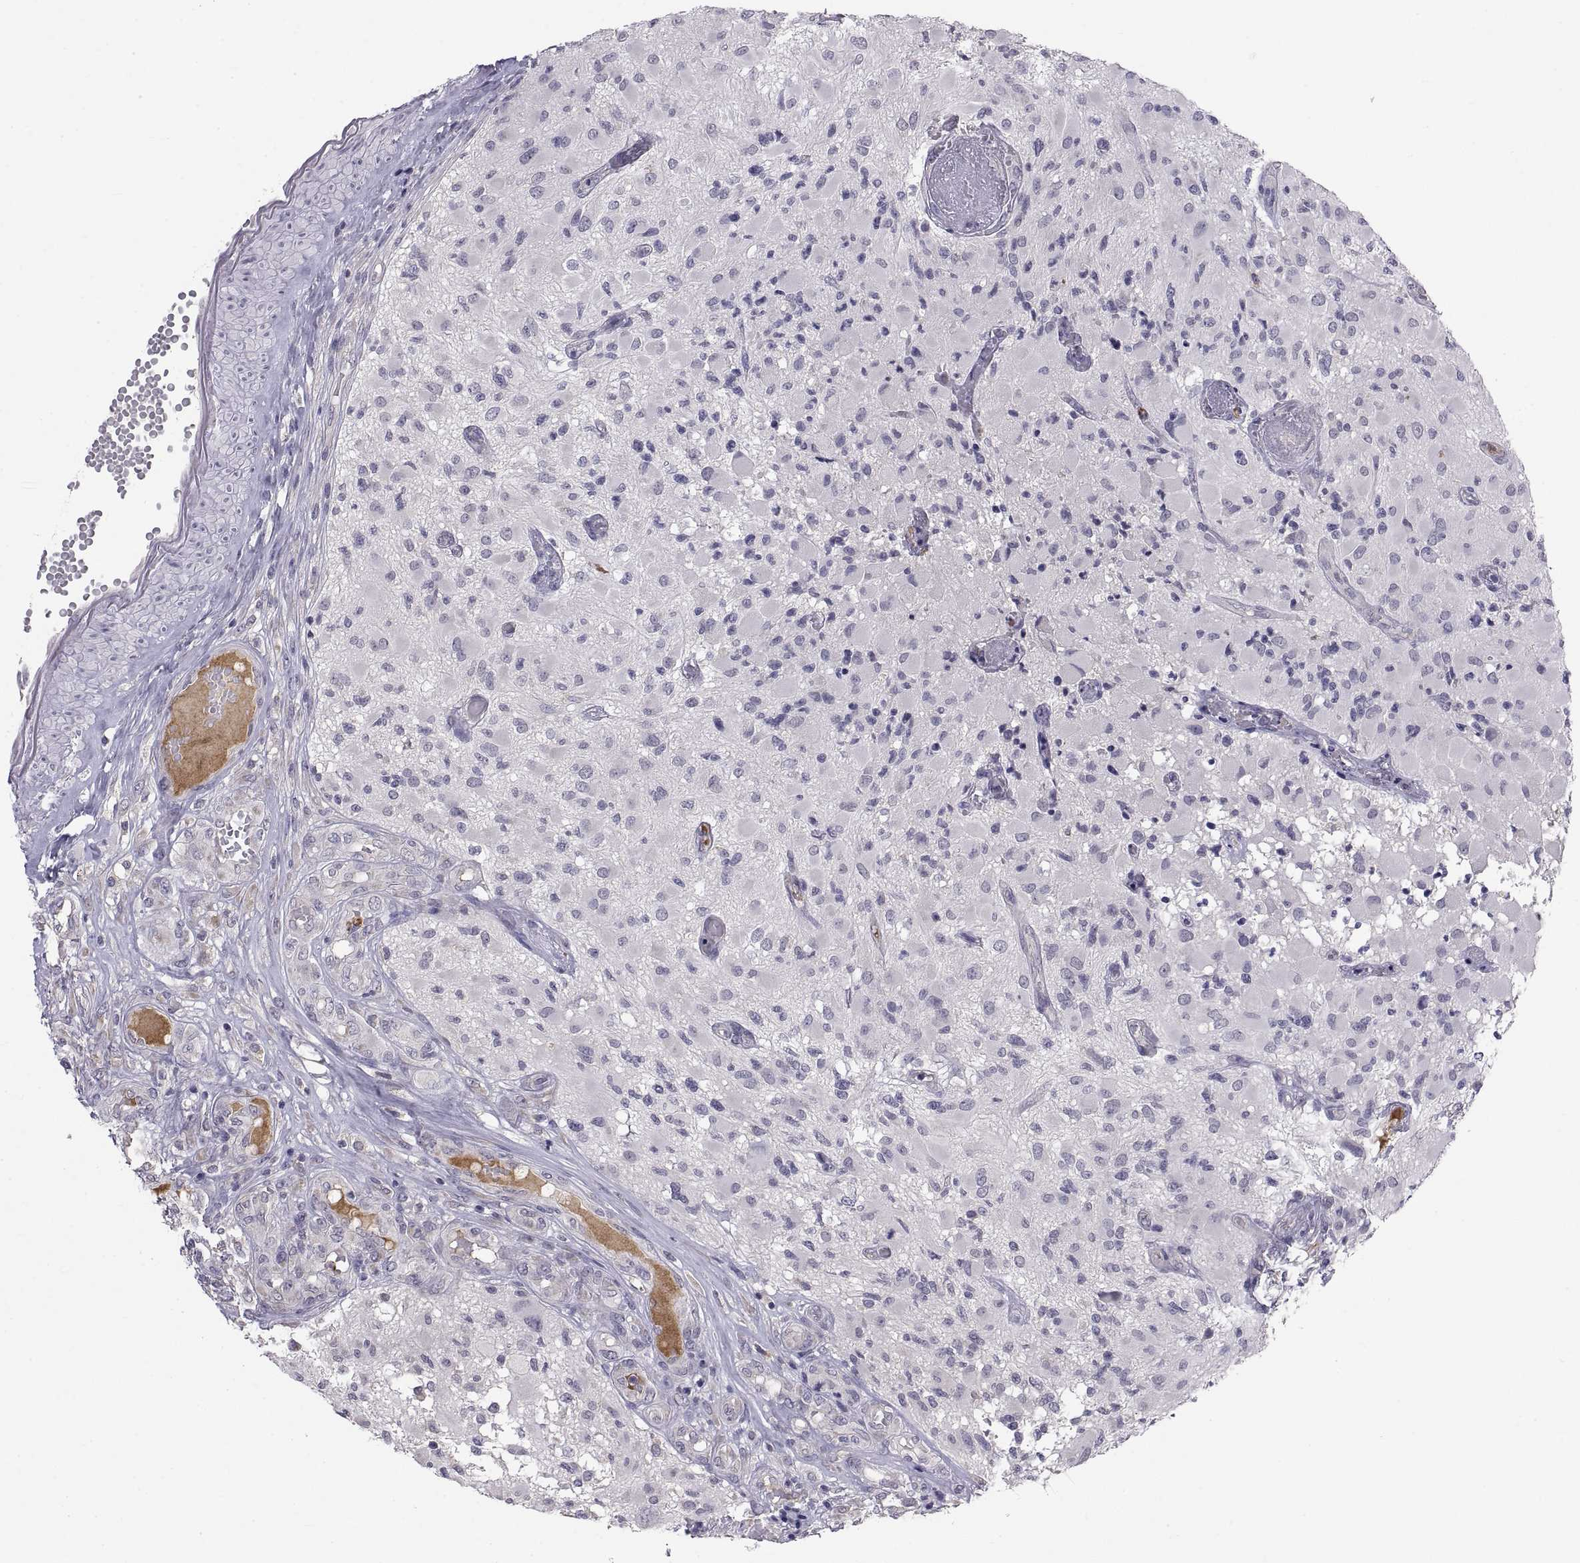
{"staining": {"intensity": "negative", "quantity": "none", "location": "none"}, "tissue": "glioma", "cell_type": "Tumor cells", "image_type": "cancer", "snomed": [{"axis": "morphology", "description": "Glioma, malignant, High grade"}, {"axis": "topography", "description": "Brain"}], "caption": "An IHC image of malignant high-grade glioma is shown. There is no staining in tumor cells of malignant high-grade glioma.", "gene": "PKP1", "patient": {"sex": "female", "age": 63}}